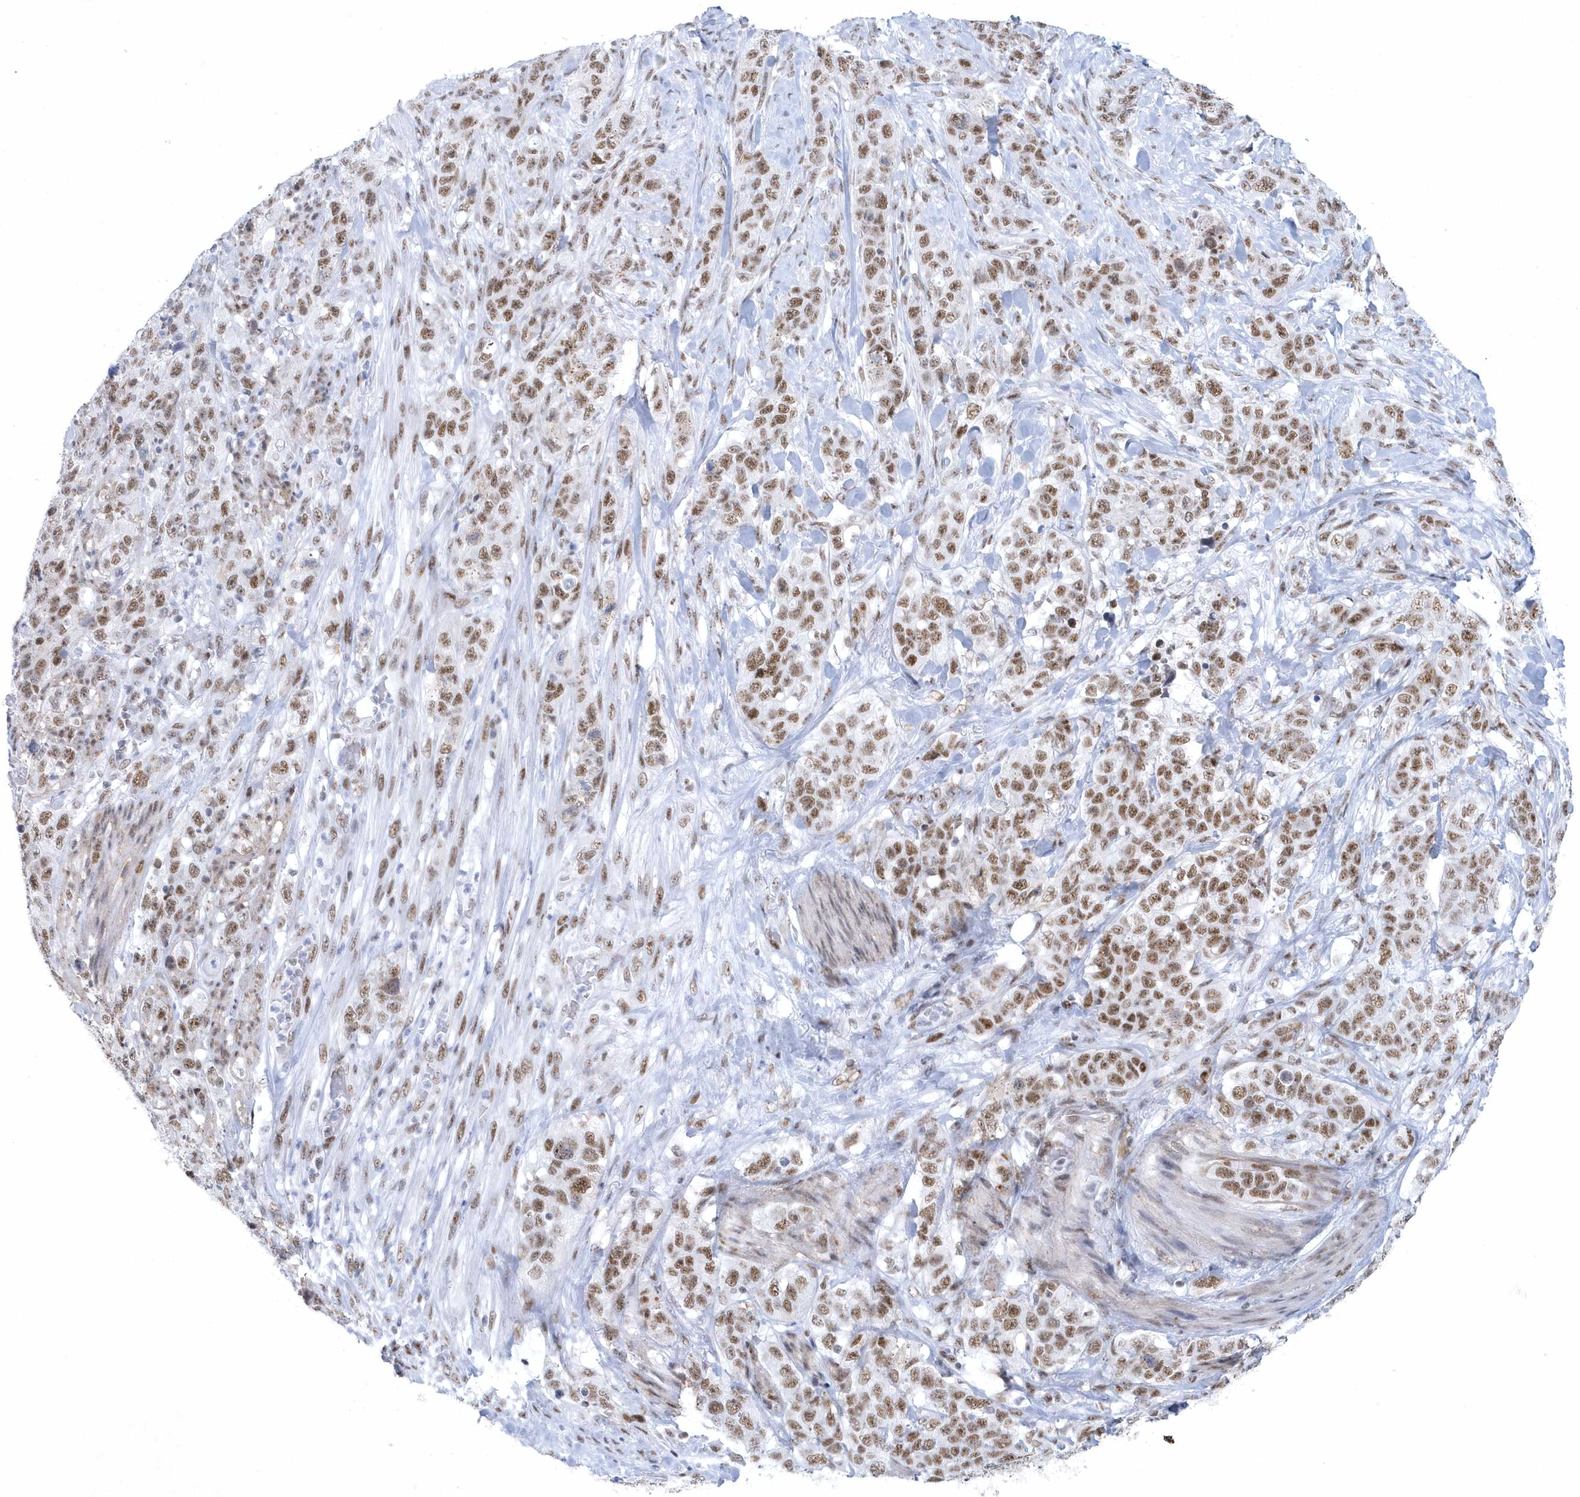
{"staining": {"intensity": "moderate", "quantity": ">75%", "location": "nuclear"}, "tissue": "stomach cancer", "cell_type": "Tumor cells", "image_type": "cancer", "snomed": [{"axis": "morphology", "description": "Adenocarcinoma, NOS"}, {"axis": "topography", "description": "Stomach"}], "caption": "This photomicrograph demonstrates immunohistochemistry (IHC) staining of human stomach cancer, with medium moderate nuclear staining in about >75% of tumor cells.", "gene": "DCLRE1A", "patient": {"sex": "male", "age": 48}}